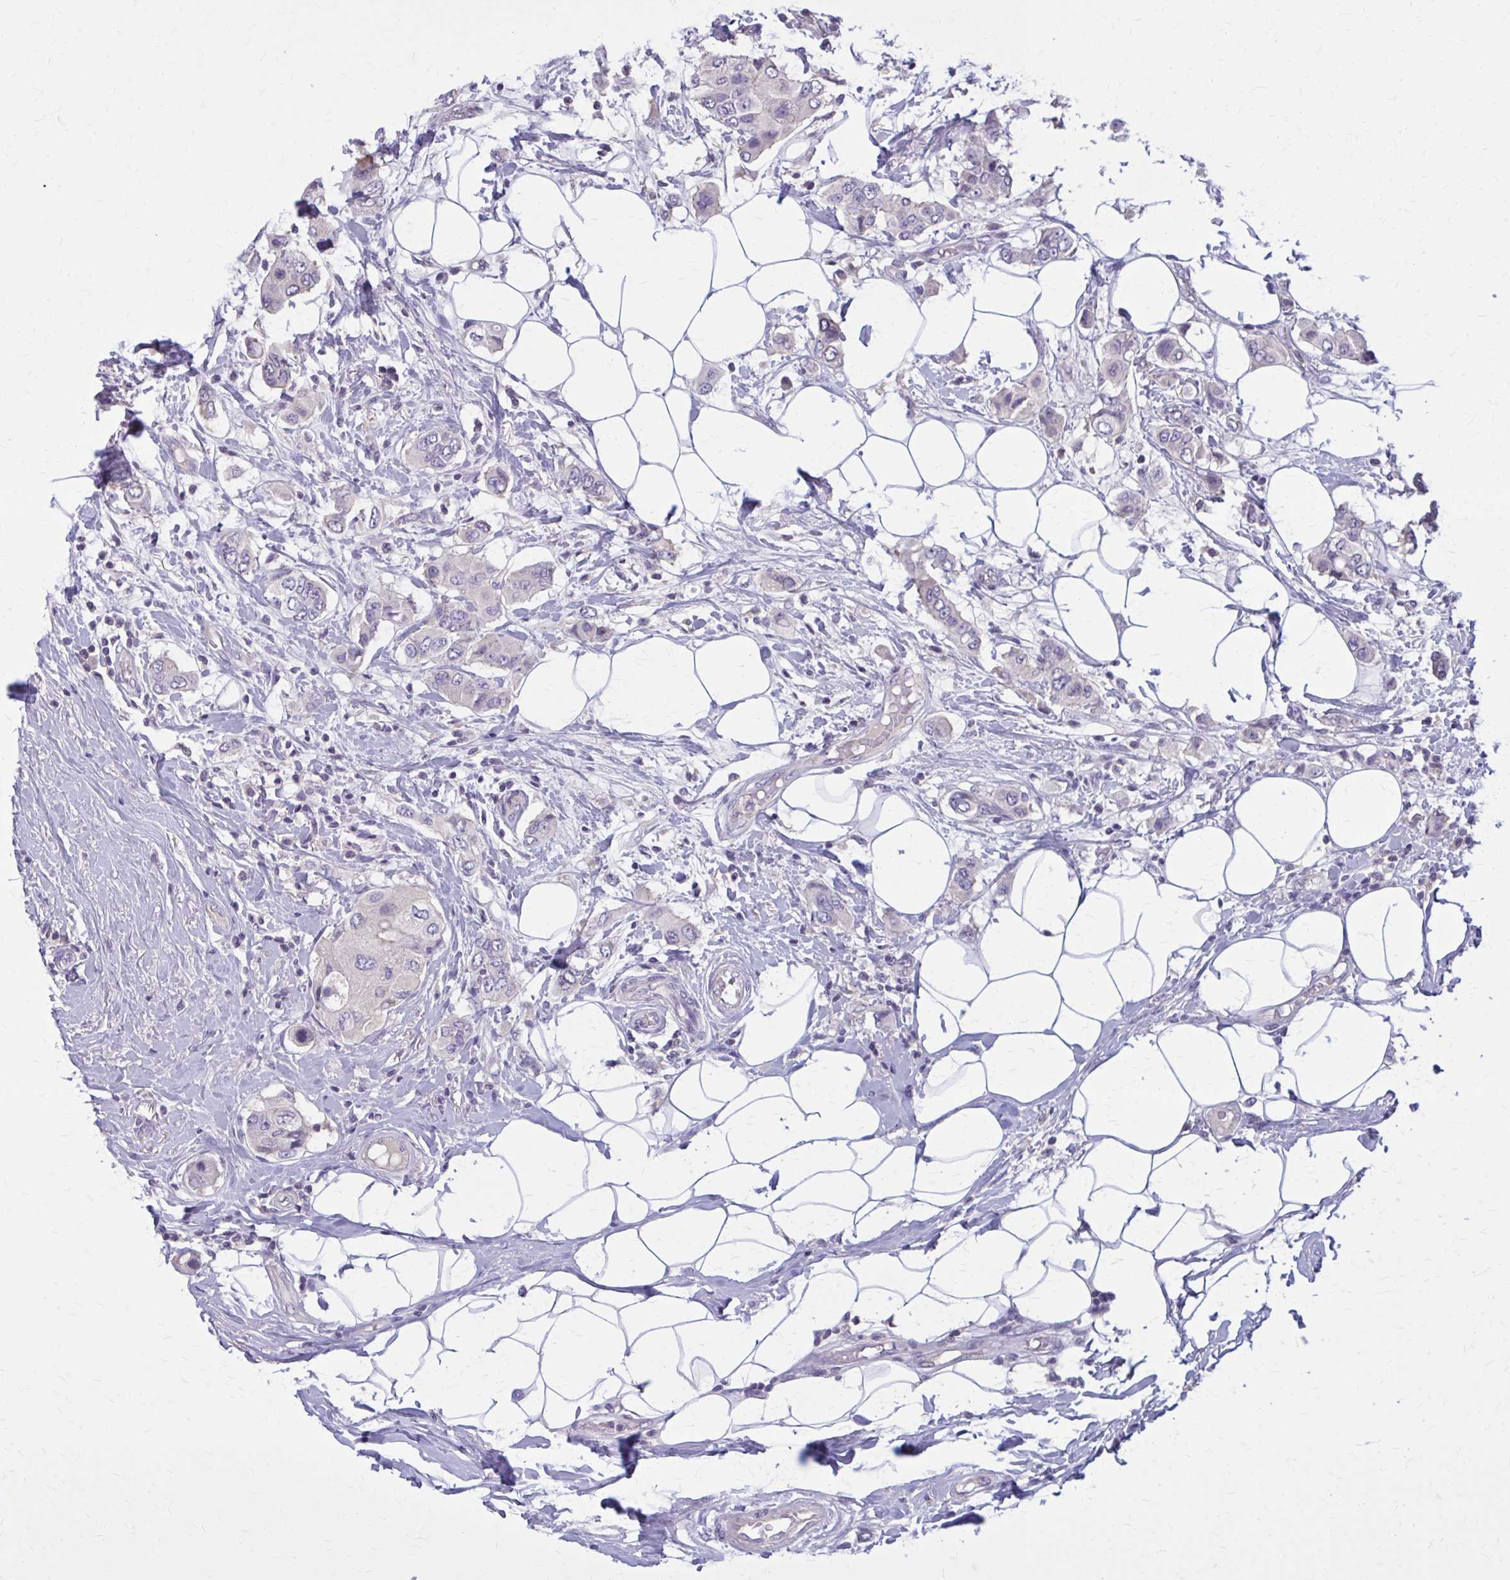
{"staining": {"intensity": "negative", "quantity": "none", "location": "none"}, "tissue": "breast cancer", "cell_type": "Tumor cells", "image_type": "cancer", "snomed": [{"axis": "morphology", "description": "Lobular carcinoma"}, {"axis": "topography", "description": "Breast"}], "caption": "Photomicrograph shows no significant protein positivity in tumor cells of breast cancer. (DAB immunohistochemistry (IHC) visualized using brightfield microscopy, high magnification).", "gene": "OR4A47", "patient": {"sex": "female", "age": 51}}